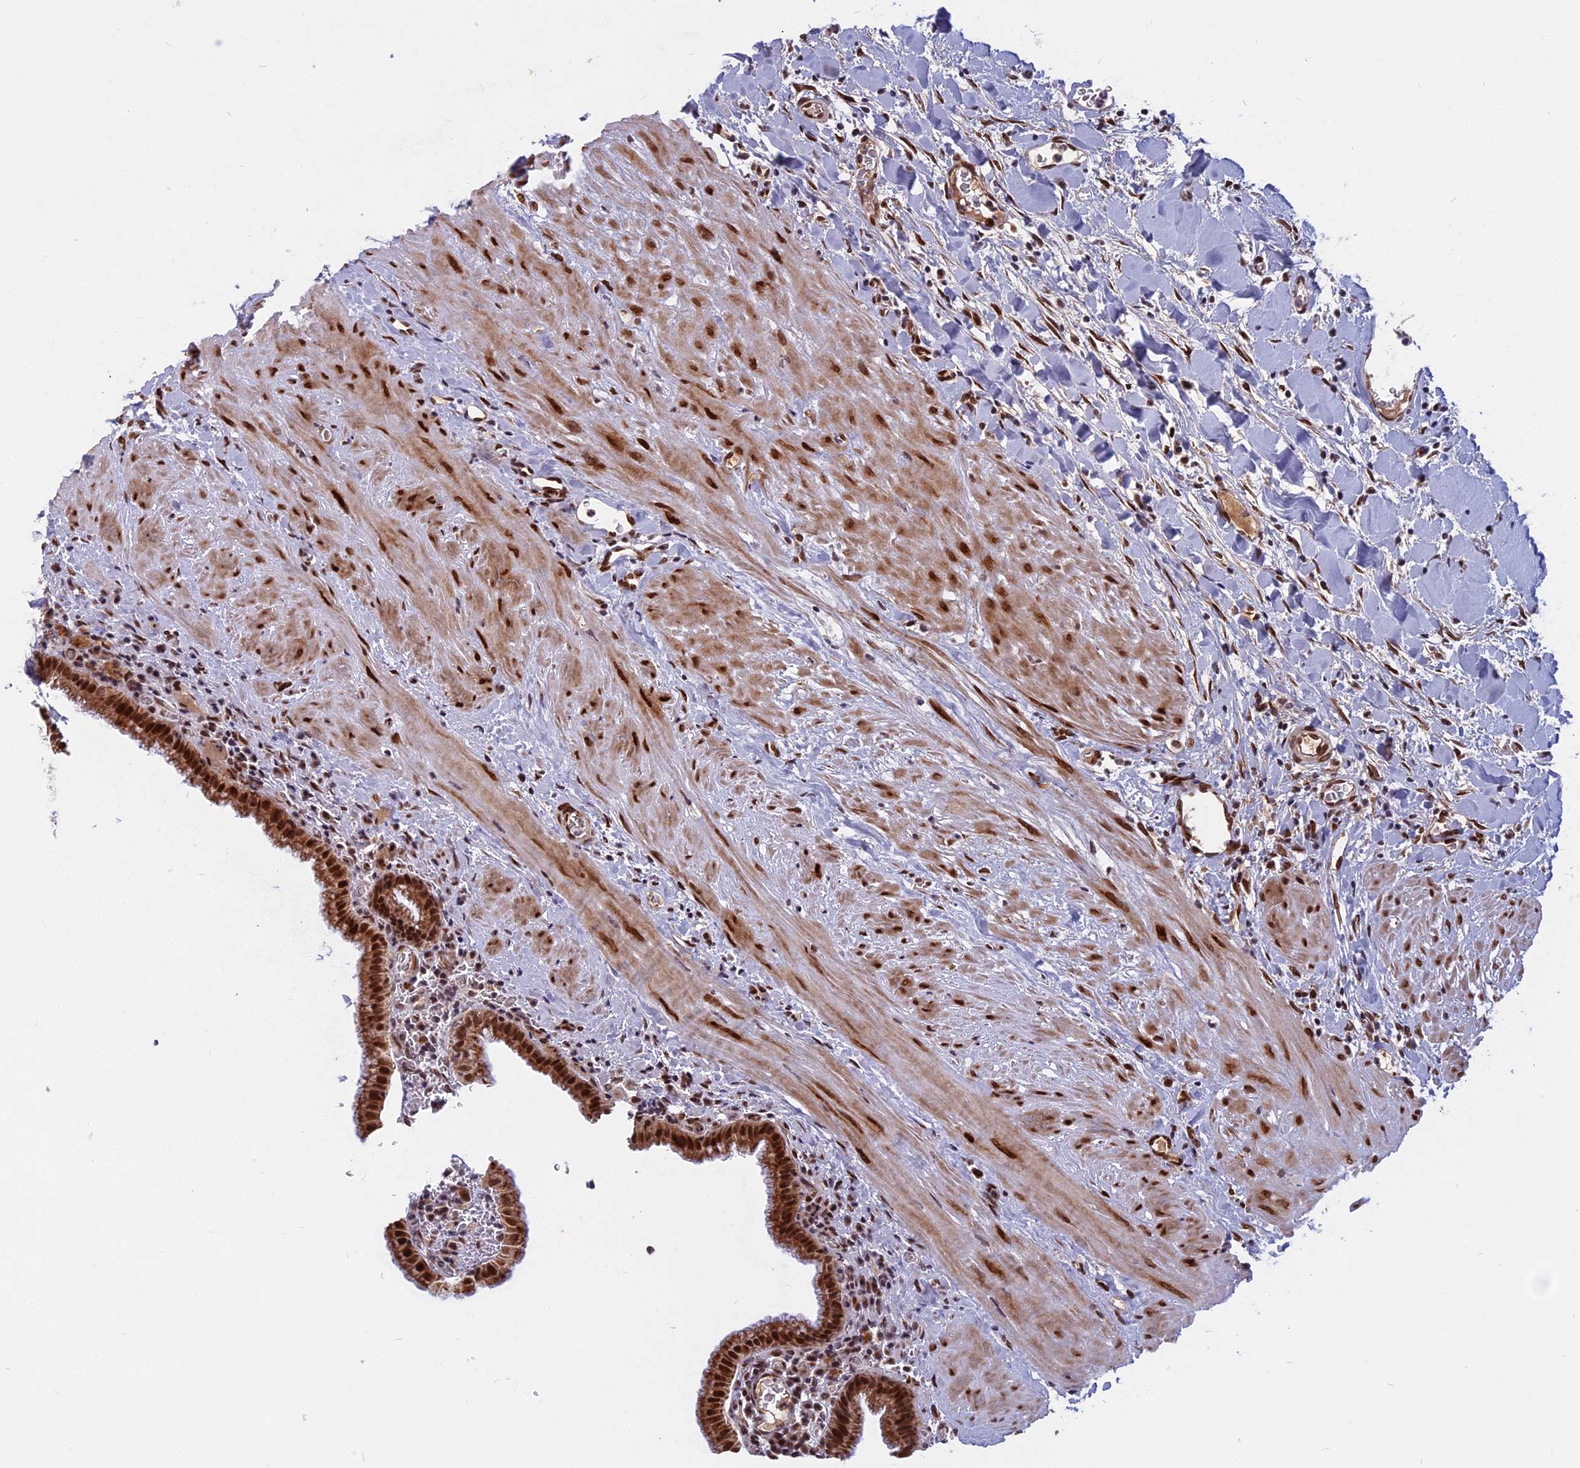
{"staining": {"intensity": "strong", "quantity": ">75%", "location": "cytoplasmic/membranous,nuclear"}, "tissue": "gallbladder", "cell_type": "Glandular cells", "image_type": "normal", "snomed": [{"axis": "morphology", "description": "Normal tissue, NOS"}, {"axis": "topography", "description": "Gallbladder"}], "caption": "Immunohistochemistry (IHC) of unremarkable gallbladder reveals high levels of strong cytoplasmic/membranous,nuclear positivity in about >75% of glandular cells. The protein is shown in brown color, while the nuclei are stained blue.", "gene": "CDC7", "patient": {"sex": "male", "age": 78}}